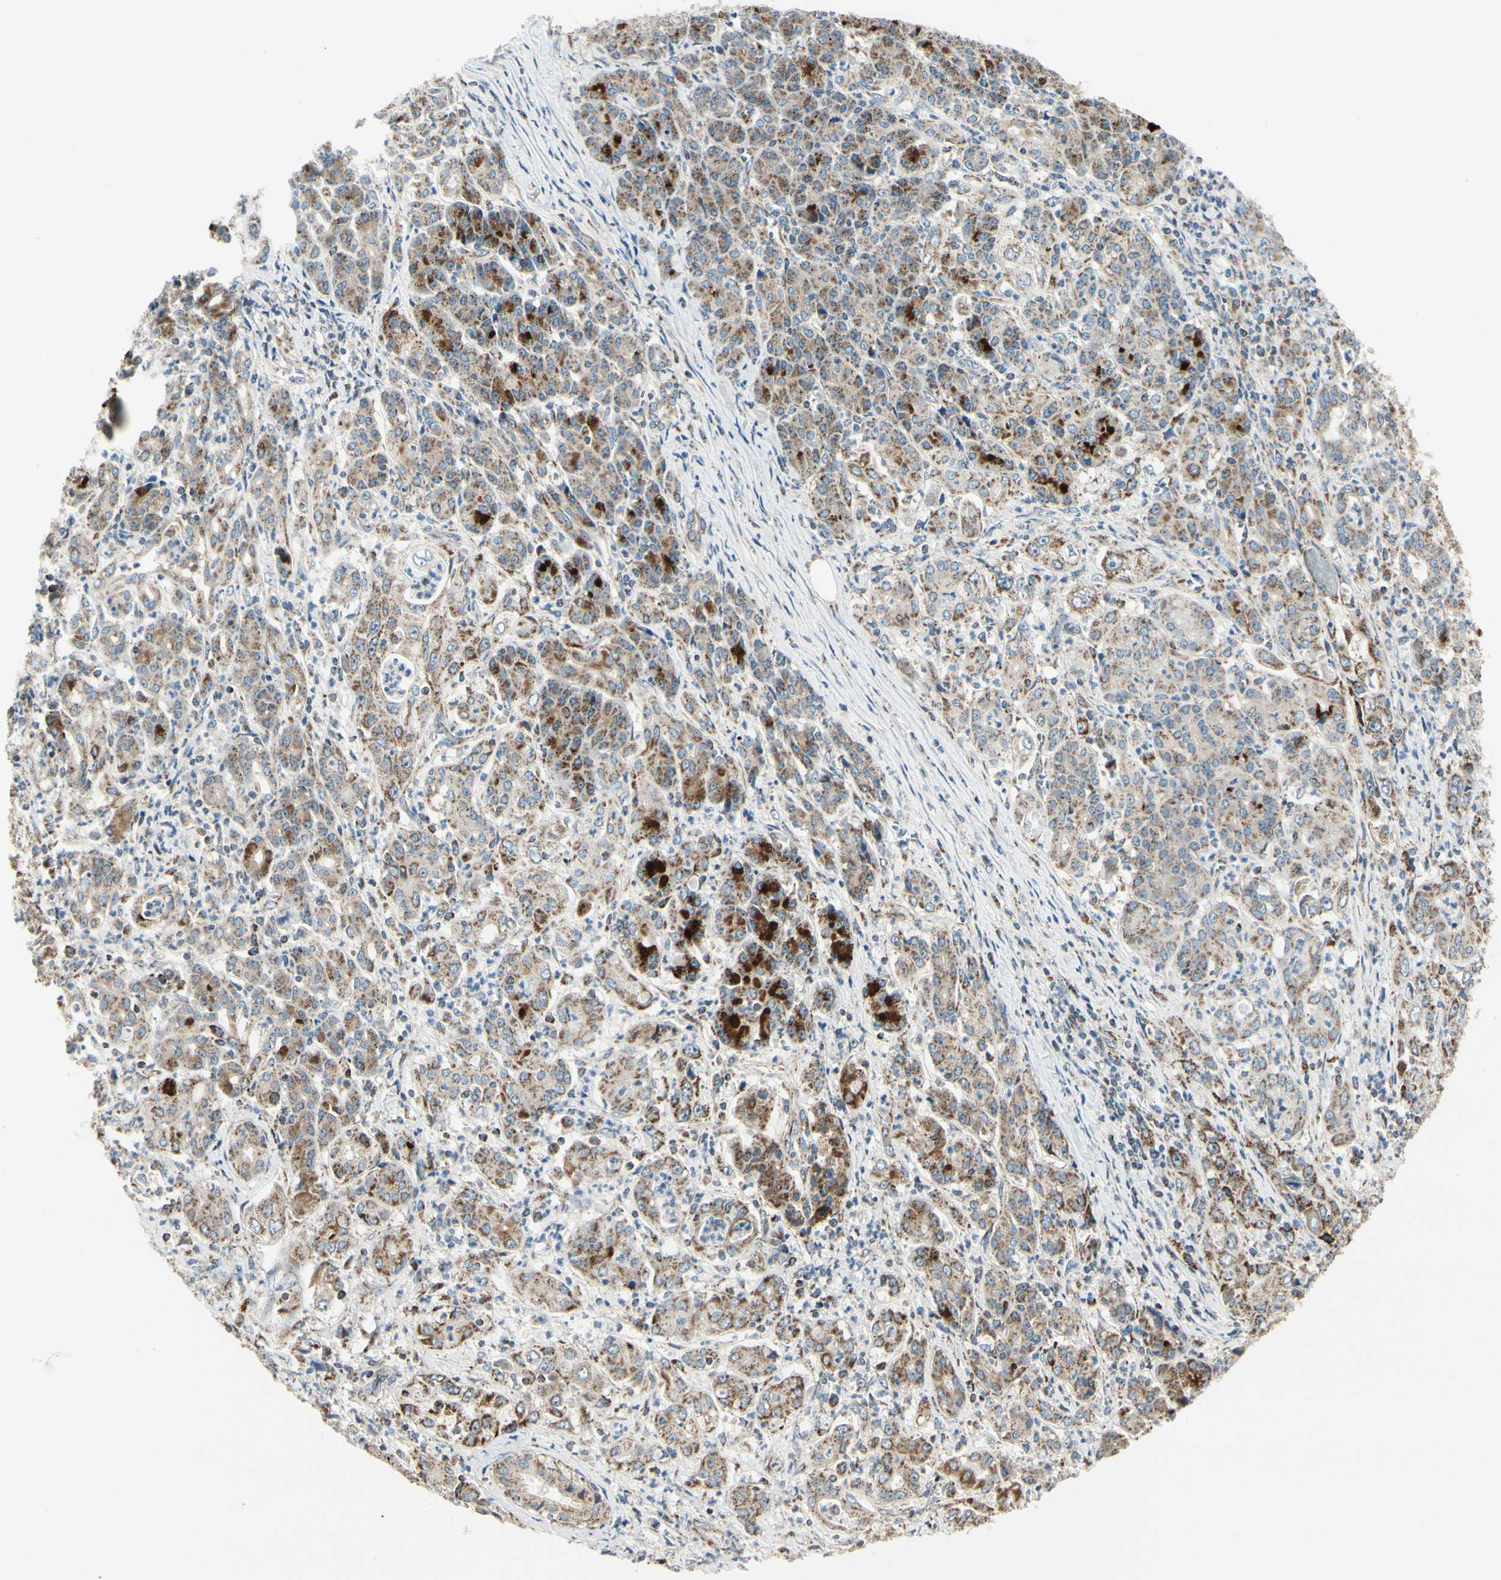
{"staining": {"intensity": "strong", "quantity": ">75%", "location": "cytoplasmic/membranous"}, "tissue": "pancreatic cancer", "cell_type": "Tumor cells", "image_type": "cancer", "snomed": [{"axis": "morphology", "description": "Adenocarcinoma, NOS"}, {"axis": "topography", "description": "Pancreas"}], "caption": "Pancreatic adenocarcinoma stained with a brown dye shows strong cytoplasmic/membranous positive staining in about >75% of tumor cells.", "gene": "ANKS6", "patient": {"sex": "male", "age": 70}}